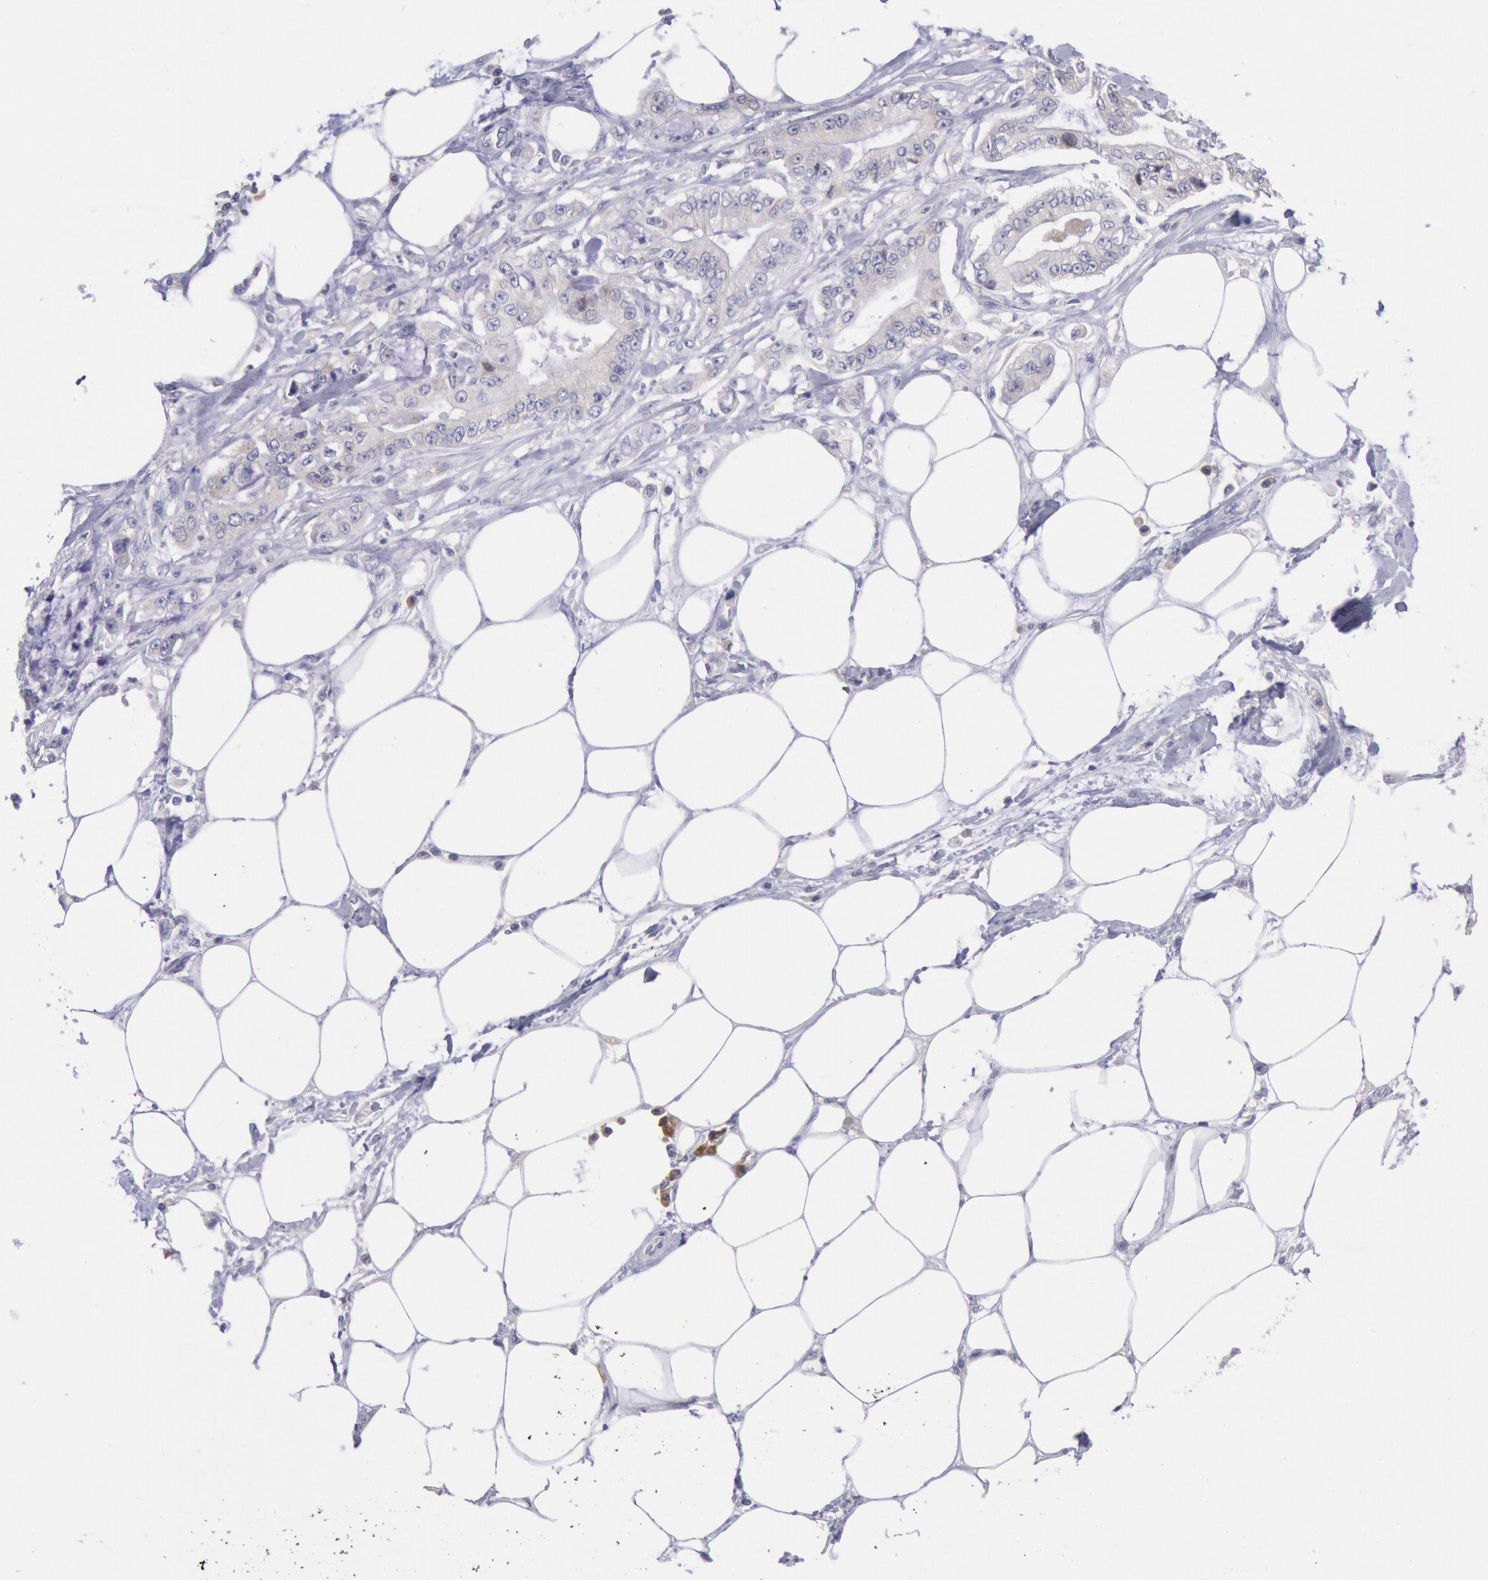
{"staining": {"intensity": "negative", "quantity": "none", "location": "none"}, "tissue": "pancreatic cancer", "cell_type": "Tumor cells", "image_type": "cancer", "snomed": [{"axis": "morphology", "description": "Adenocarcinoma, NOS"}, {"axis": "topography", "description": "Pancreas"}, {"axis": "topography", "description": "Stomach, upper"}], "caption": "Immunohistochemical staining of human pancreatic cancer displays no significant positivity in tumor cells. The staining is performed using DAB brown chromogen with nuclei counter-stained in using hematoxylin.", "gene": "GAL3ST1", "patient": {"sex": "male", "age": 77}}